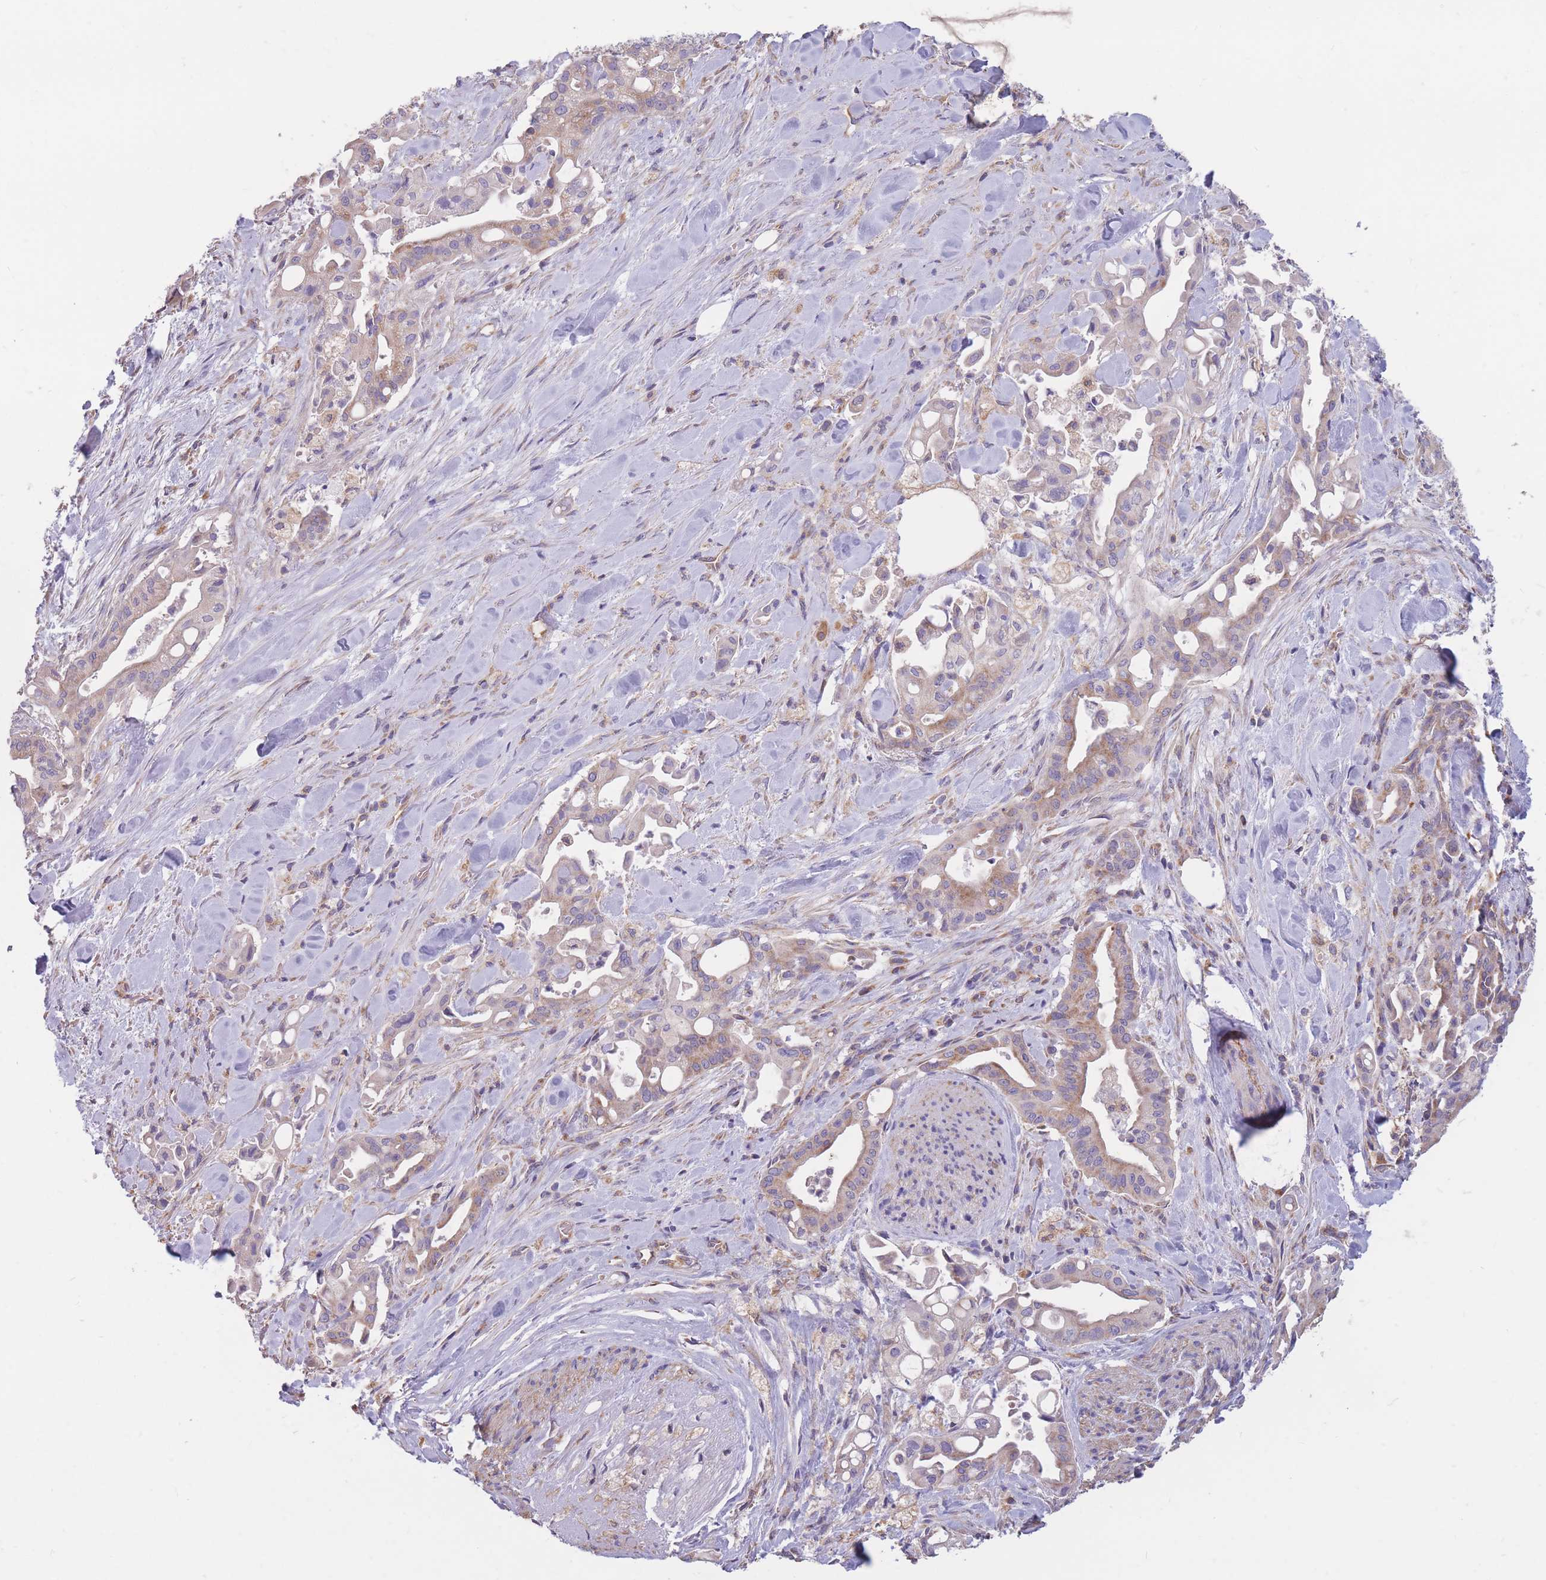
{"staining": {"intensity": "weak", "quantity": "<25%", "location": "cytoplasmic/membranous"}, "tissue": "liver cancer", "cell_type": "Tumor cells", "image_type": "cancer", "snomed": [{"axis": "morphology", "description": "Cholangiocarcinoma"}, {"axis": "topography", "description": "Liver"}], "caption": "IHC image of neoplastic tissue: human cholangiocarcinoma (liver) stained with DAB (3,3'-diaminobenzidine) demonstrates no significant protein staining in tumor cells. The staining is performed using DAB (3,3'-diaminobenzidine) brown chromogen with nuclei counter-stained in using hematoxylin.", "gene": "MRPS9", "patient": {"sex": "female", "age": 68}}